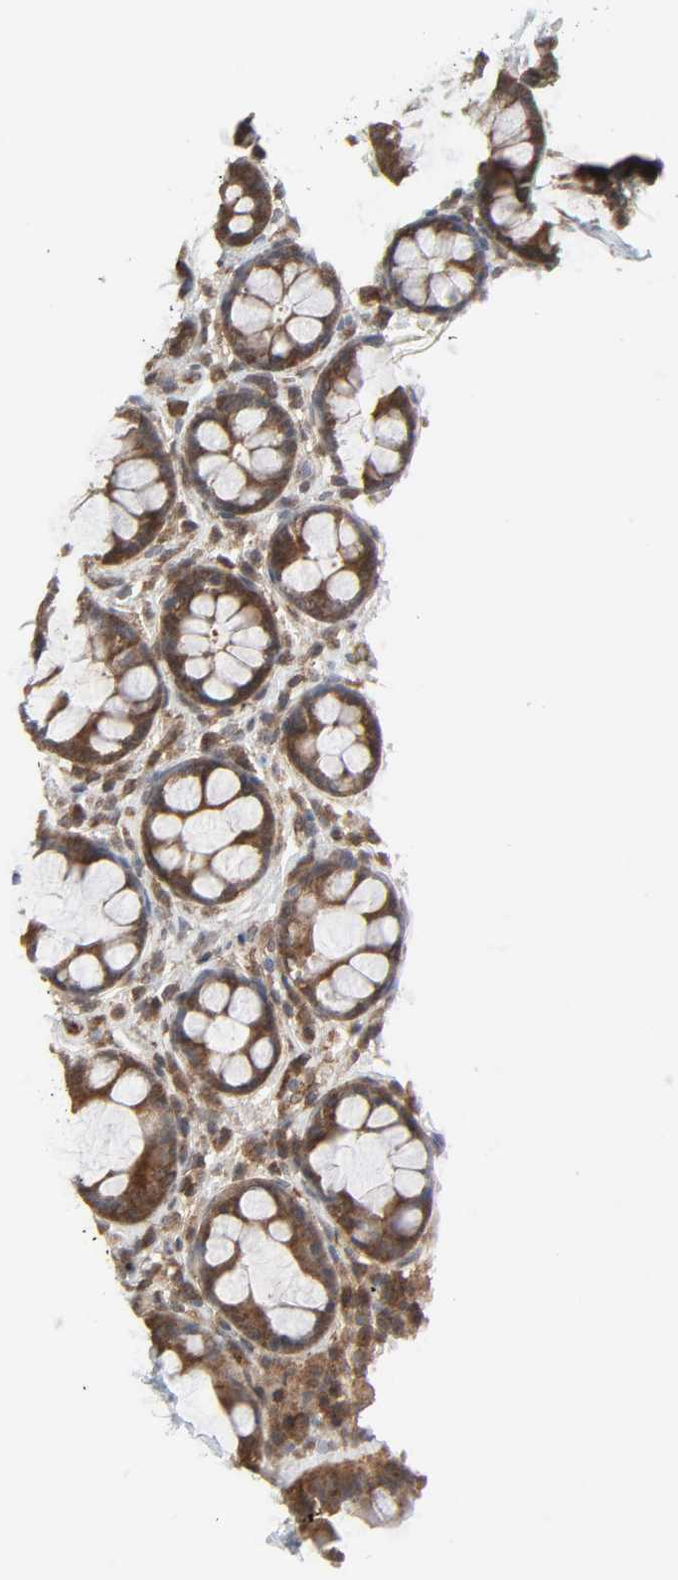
{"staining": {"intensity": "strong", "quantity": ">75%", "location": "cytoplasmic/membranous"}, "tissue": "rectum", "cell_type": "Glandular cells", "image_type": "normal", "snomed": [{"axis": "morphology", "description": "Normal tissue, NOS"}, {"axis": "topography", "description": "Rectum"}], "caption": "IHC (DAB (3,3'-diaminobenzidine)) staining of benign human rectum reveals strong cytoplasmic/membranous protein expression in about >75% of glandular cells.", "gene": "GSK3A", "patient": {"sex": "male", "age": 92}}